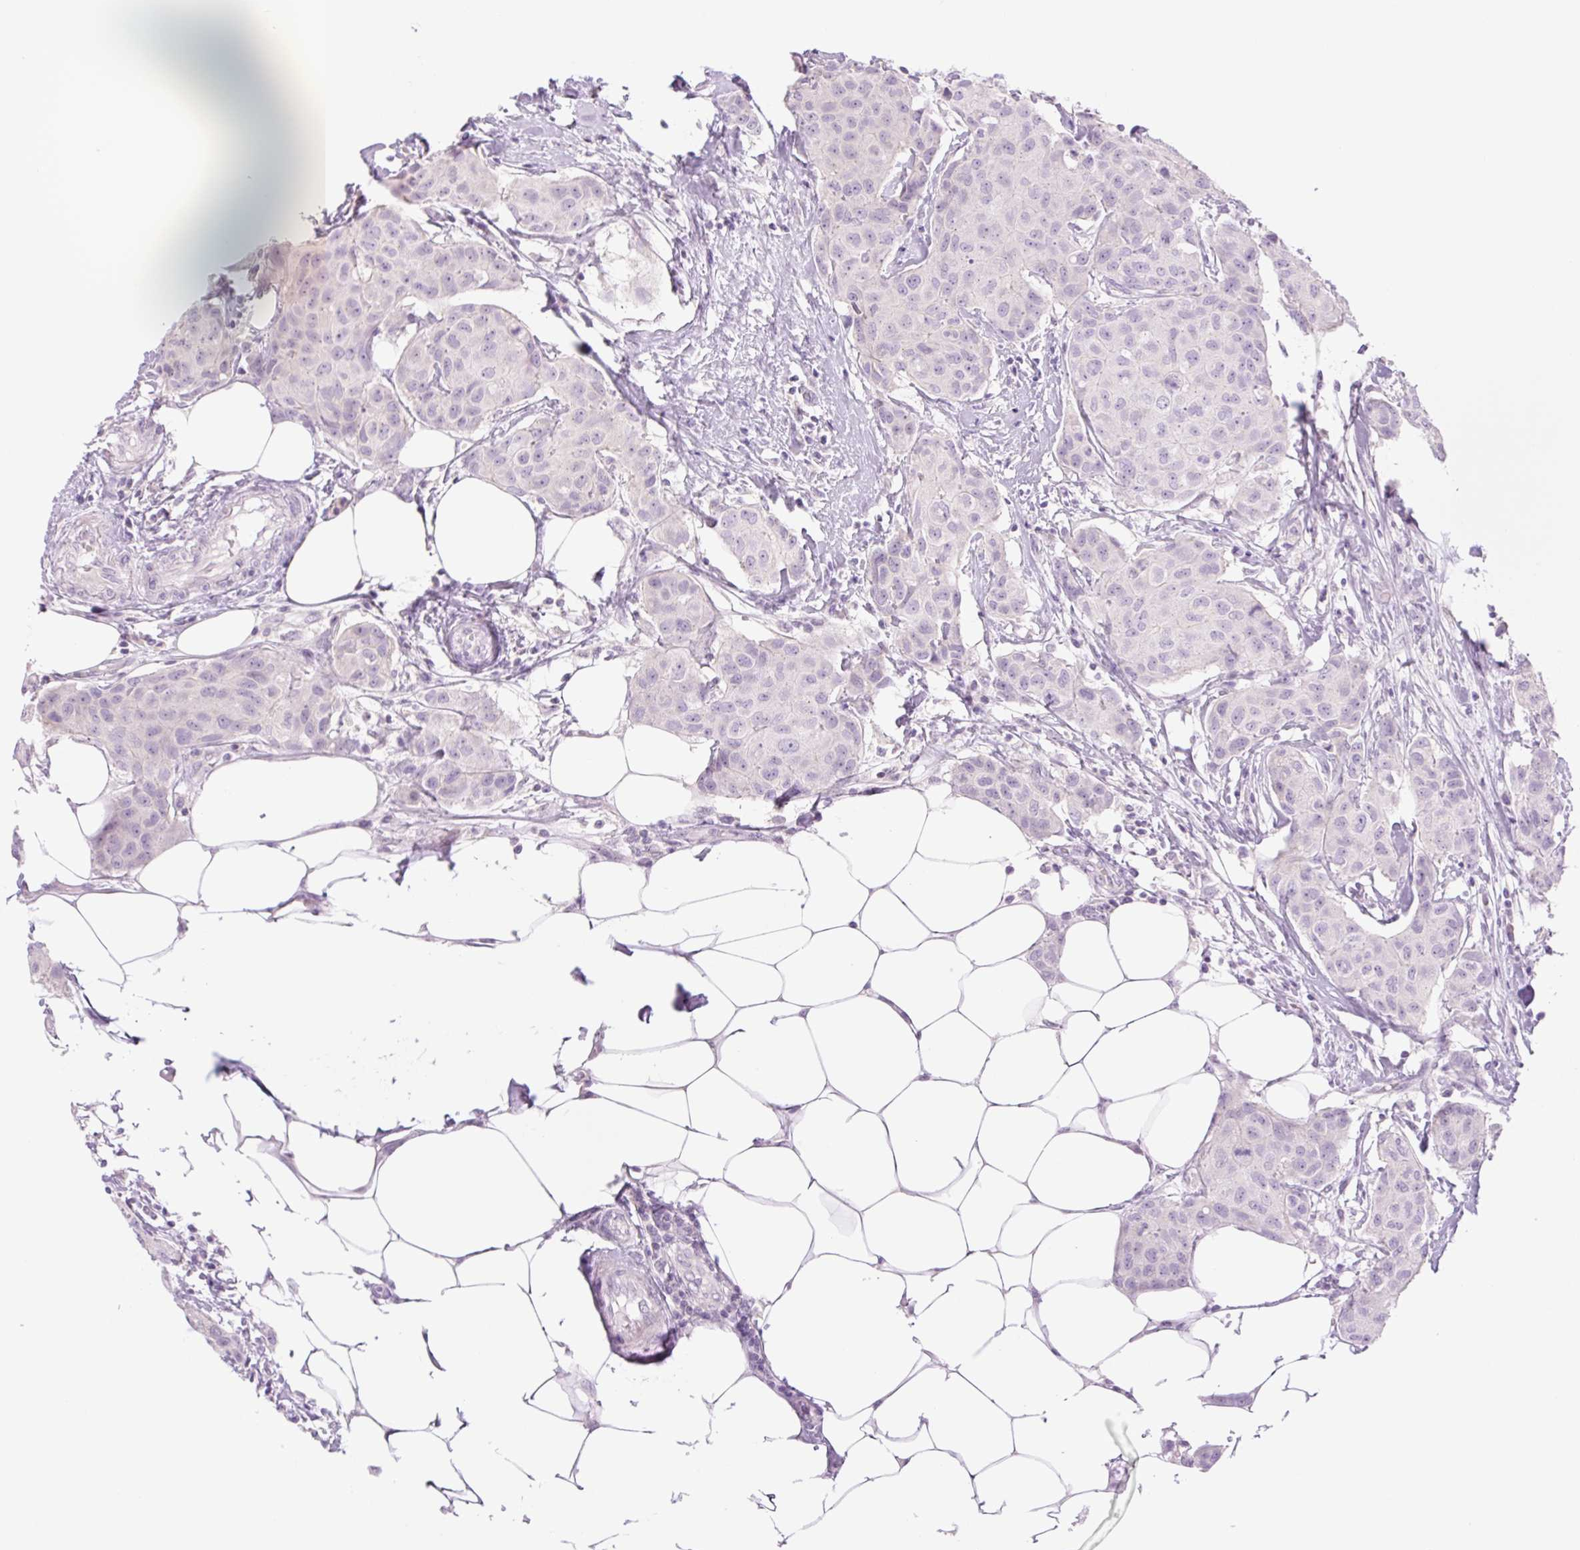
{"staining": {"intensity": "negative", "quantity": "none", "location": "none"}, "tissue": "breast cancer", "cell_type": "Tumor cells", "image_type": "cancer", "snomed": [{"axis": "morphology", "description": "Duct carcinoma"}, {"axis": "topography", "description": "Breast"}, {"axis": "topography", "description": "Lymph node"}], "caption": "High magnification brightfield microscopy of breast cancer (infiltrating ductal carcinoma) stained with DAB (brown) and counterstained with hematoxylin (blue): tumor cells show no significant positivity.", "gene": "TBX15", "patient": {"sex": "female", "age": 80}}